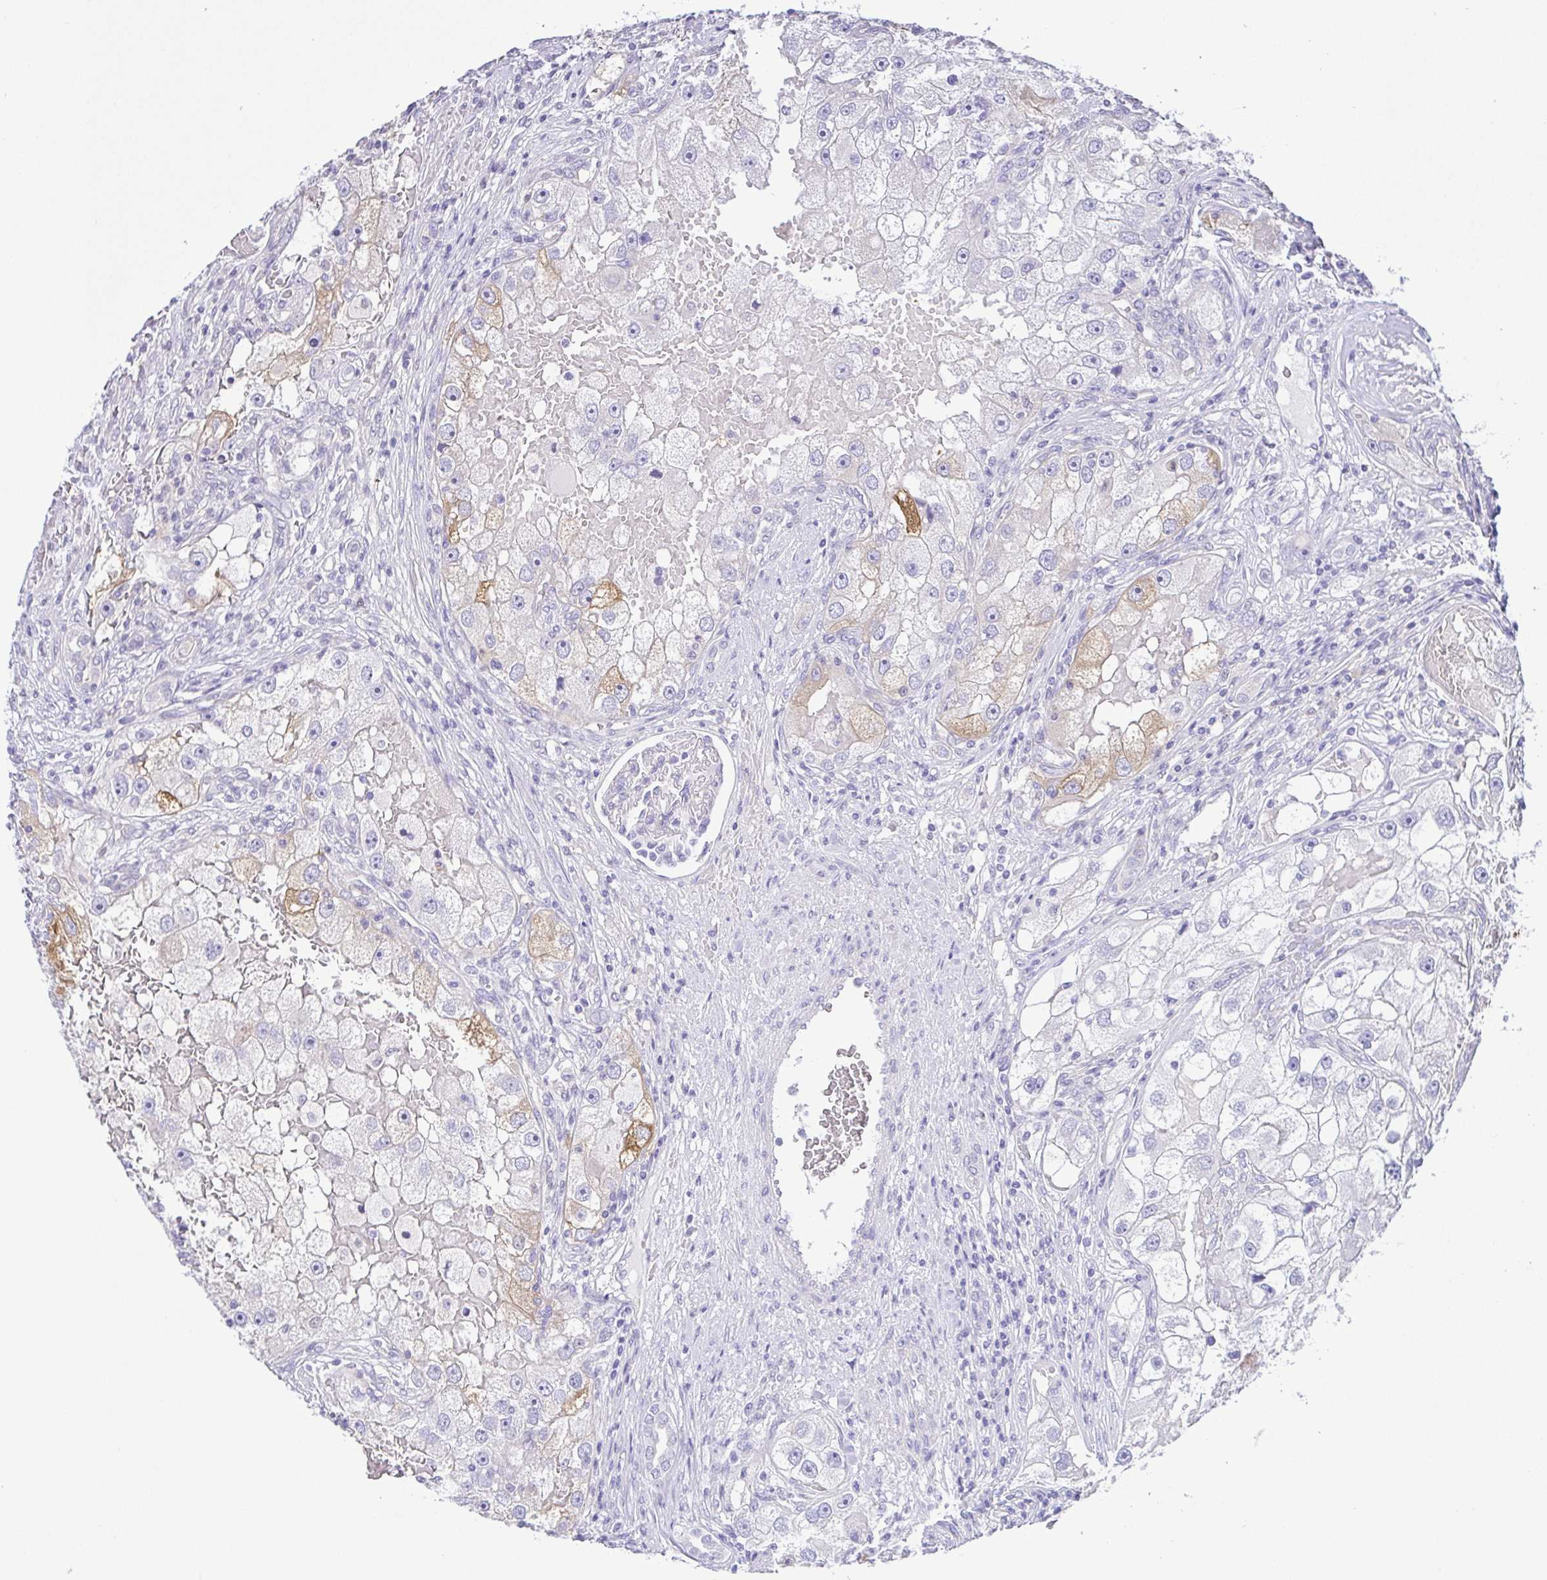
{"staining": {"intensity": "weak", "quantity": "<25%", "location": "cytoplasmic/membranous"}, "tissue": "renal cancer", "cell_type": "Tumor cells", "image_type": "cancer", "snomed": [{"axis": "morphology", "description": "Adenocarcinoma, NOS"}, {"axis": "topography", "description": "Kidney"}], "caption": "High power microscopy histopathology image of an IHC photomicrograph of renal cancer, revealing no significant expression in tumor cells.", "gene": "EPB42", "patient": {"sex": "male", "age": 63}}